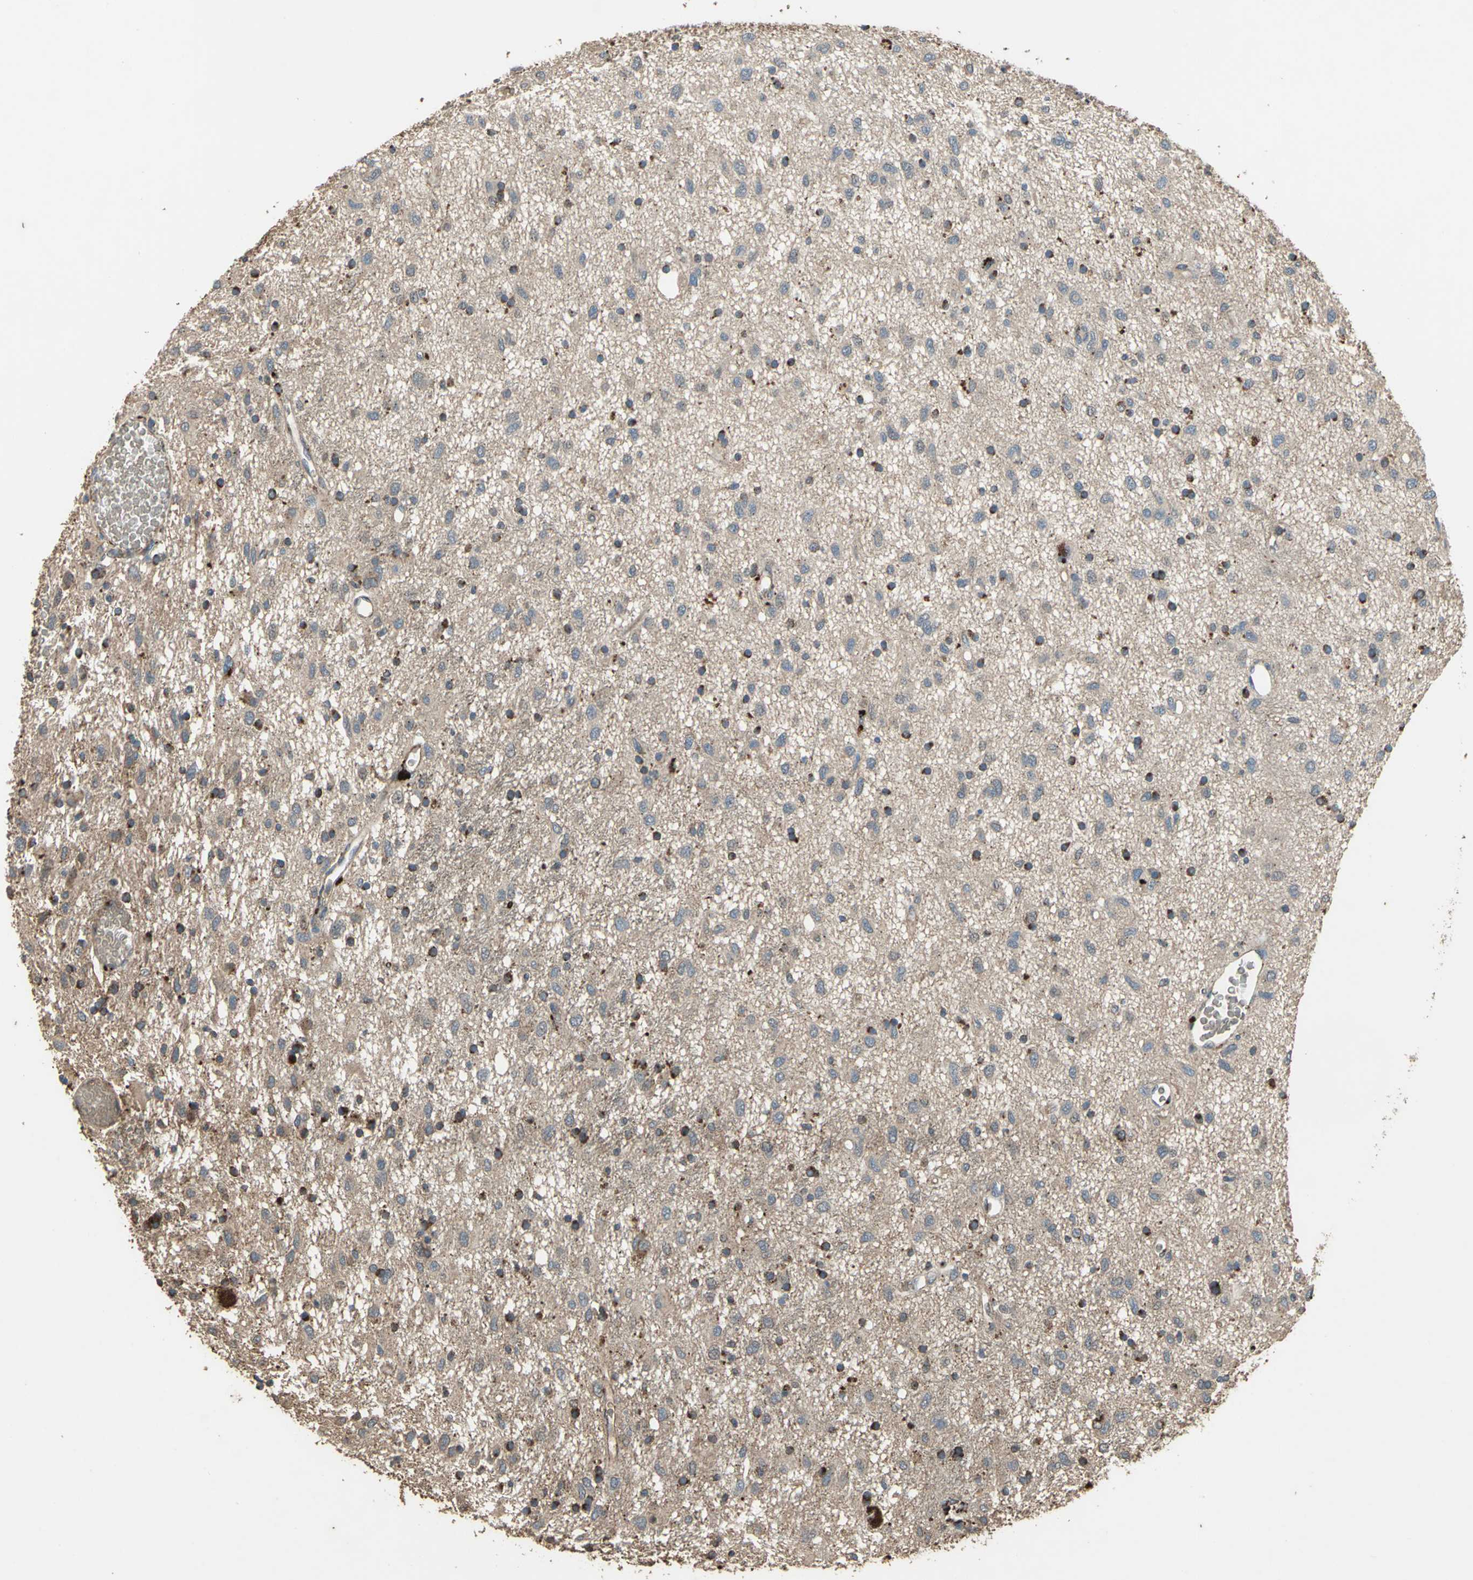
{"staining": {"intensity": "moderate", "quantity": "25%-75%", "location": "cytoplasmic/membranous"}, "tissue": "glioma", "cell_type": "Tumor cells", "image_type": "cancer", "snomed": [{"axis": "morphology", "description": "Glioma, malignant, Low grade"}, {"axis": "topography", "description": "Brain"}], "caption": "A histopathology image showing moderate cytoplasmic/membranous staining in approximately 25%-75% of tumor cells in low-grade glioma (malignant), as visualized by brown immunohistochemical staining.", "gene": "POLRMT", "patient": {"sex": "male", "age": 77}}